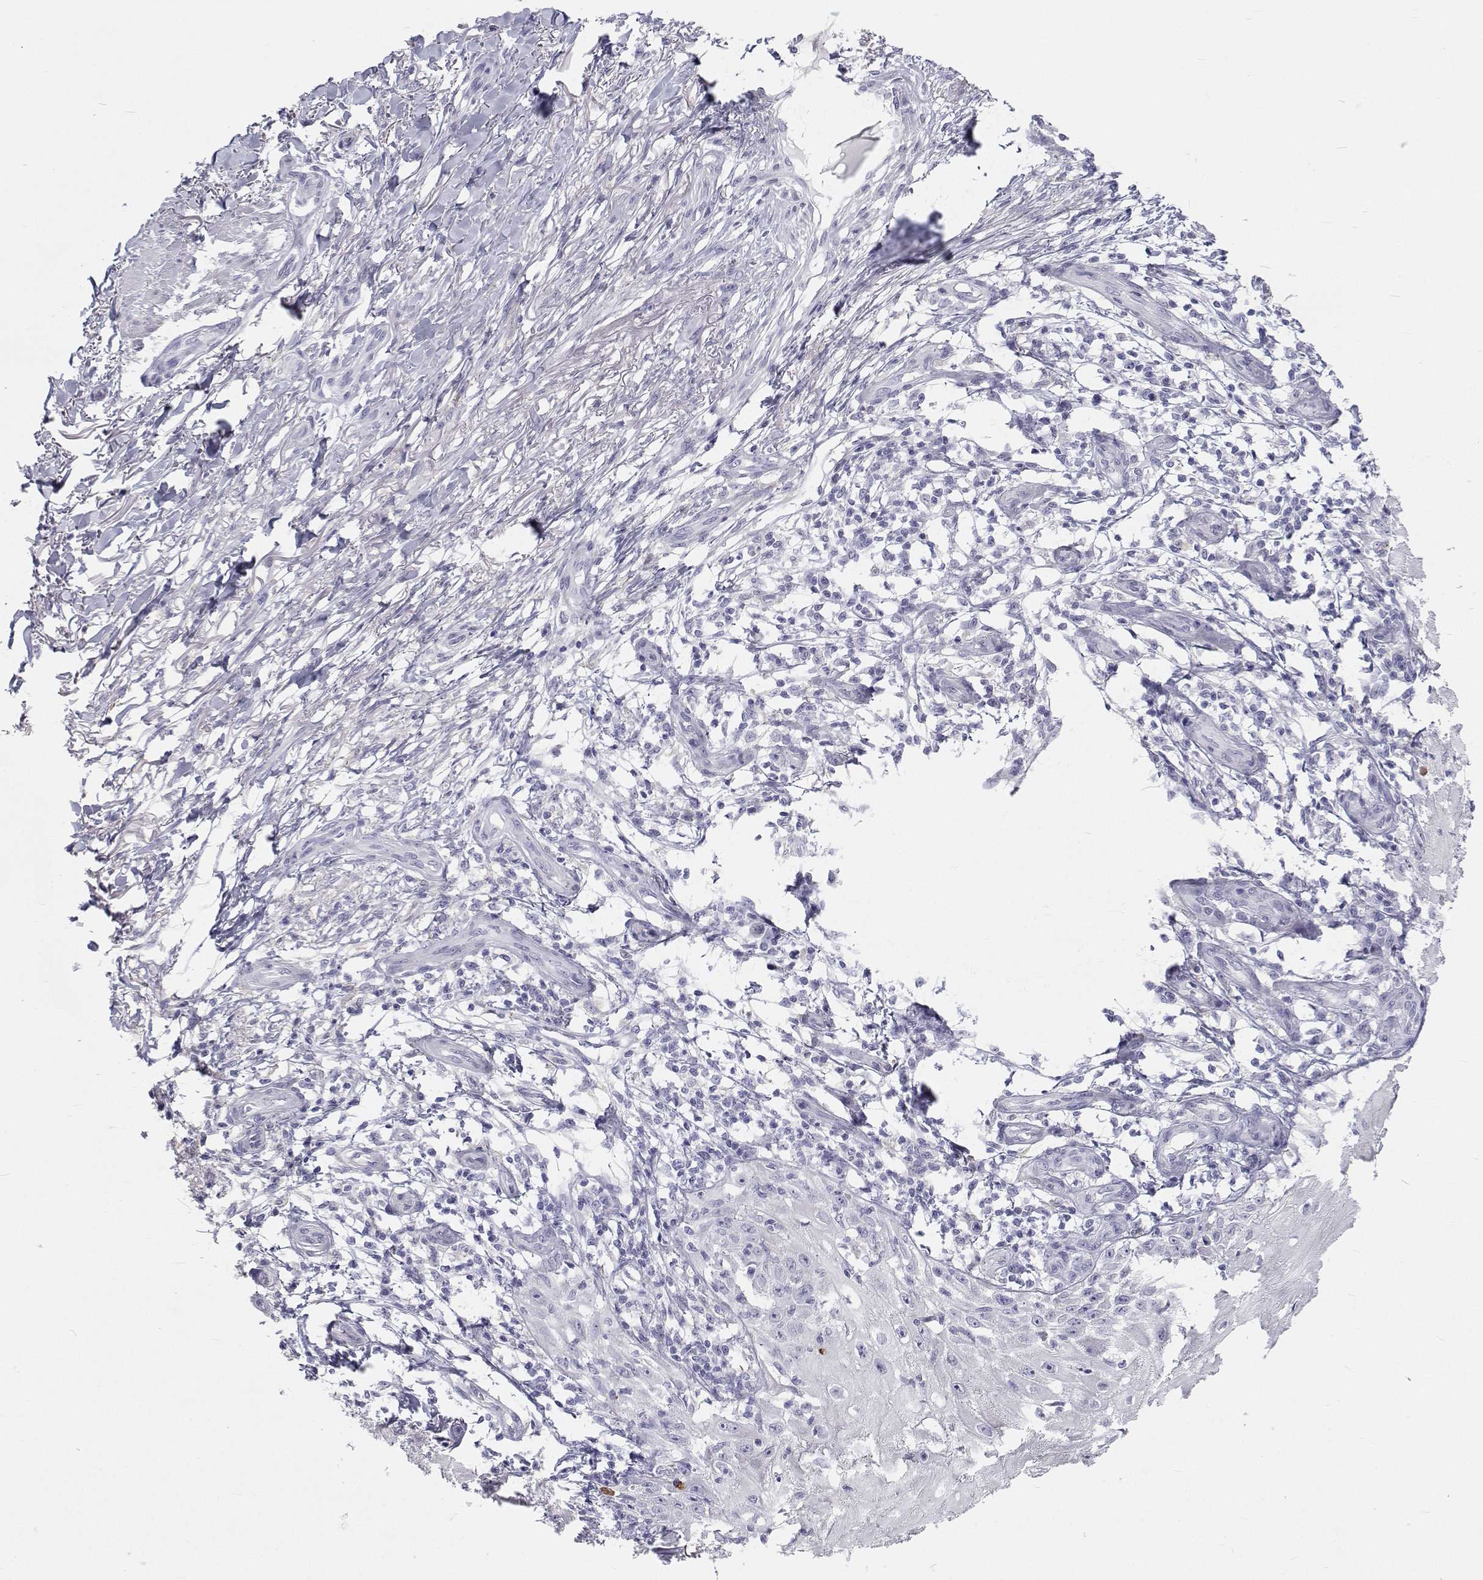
{"staining": {"intensity": "negative", "quantity": "none", "location": "none"}, "tissue": "skin cancer", "cell_type": "Tumor cells", "image_type": "cancer", "snomed": [{"axis": "morphology", "description": "Squamous cell carcinoma, NOS"}, {"axis": "topography", "description": "Skin"}], "caption": "High magnification brightfield microscopy of squamous cell carcinoma (skin) stained with DAB (3,3'-diaminobenzidine) (brown) and counterstained with hematoxylin (blue): tumor cells show no significant expression.", "gene": "TTN", "patient": {"sex": "female", "age": 77}}